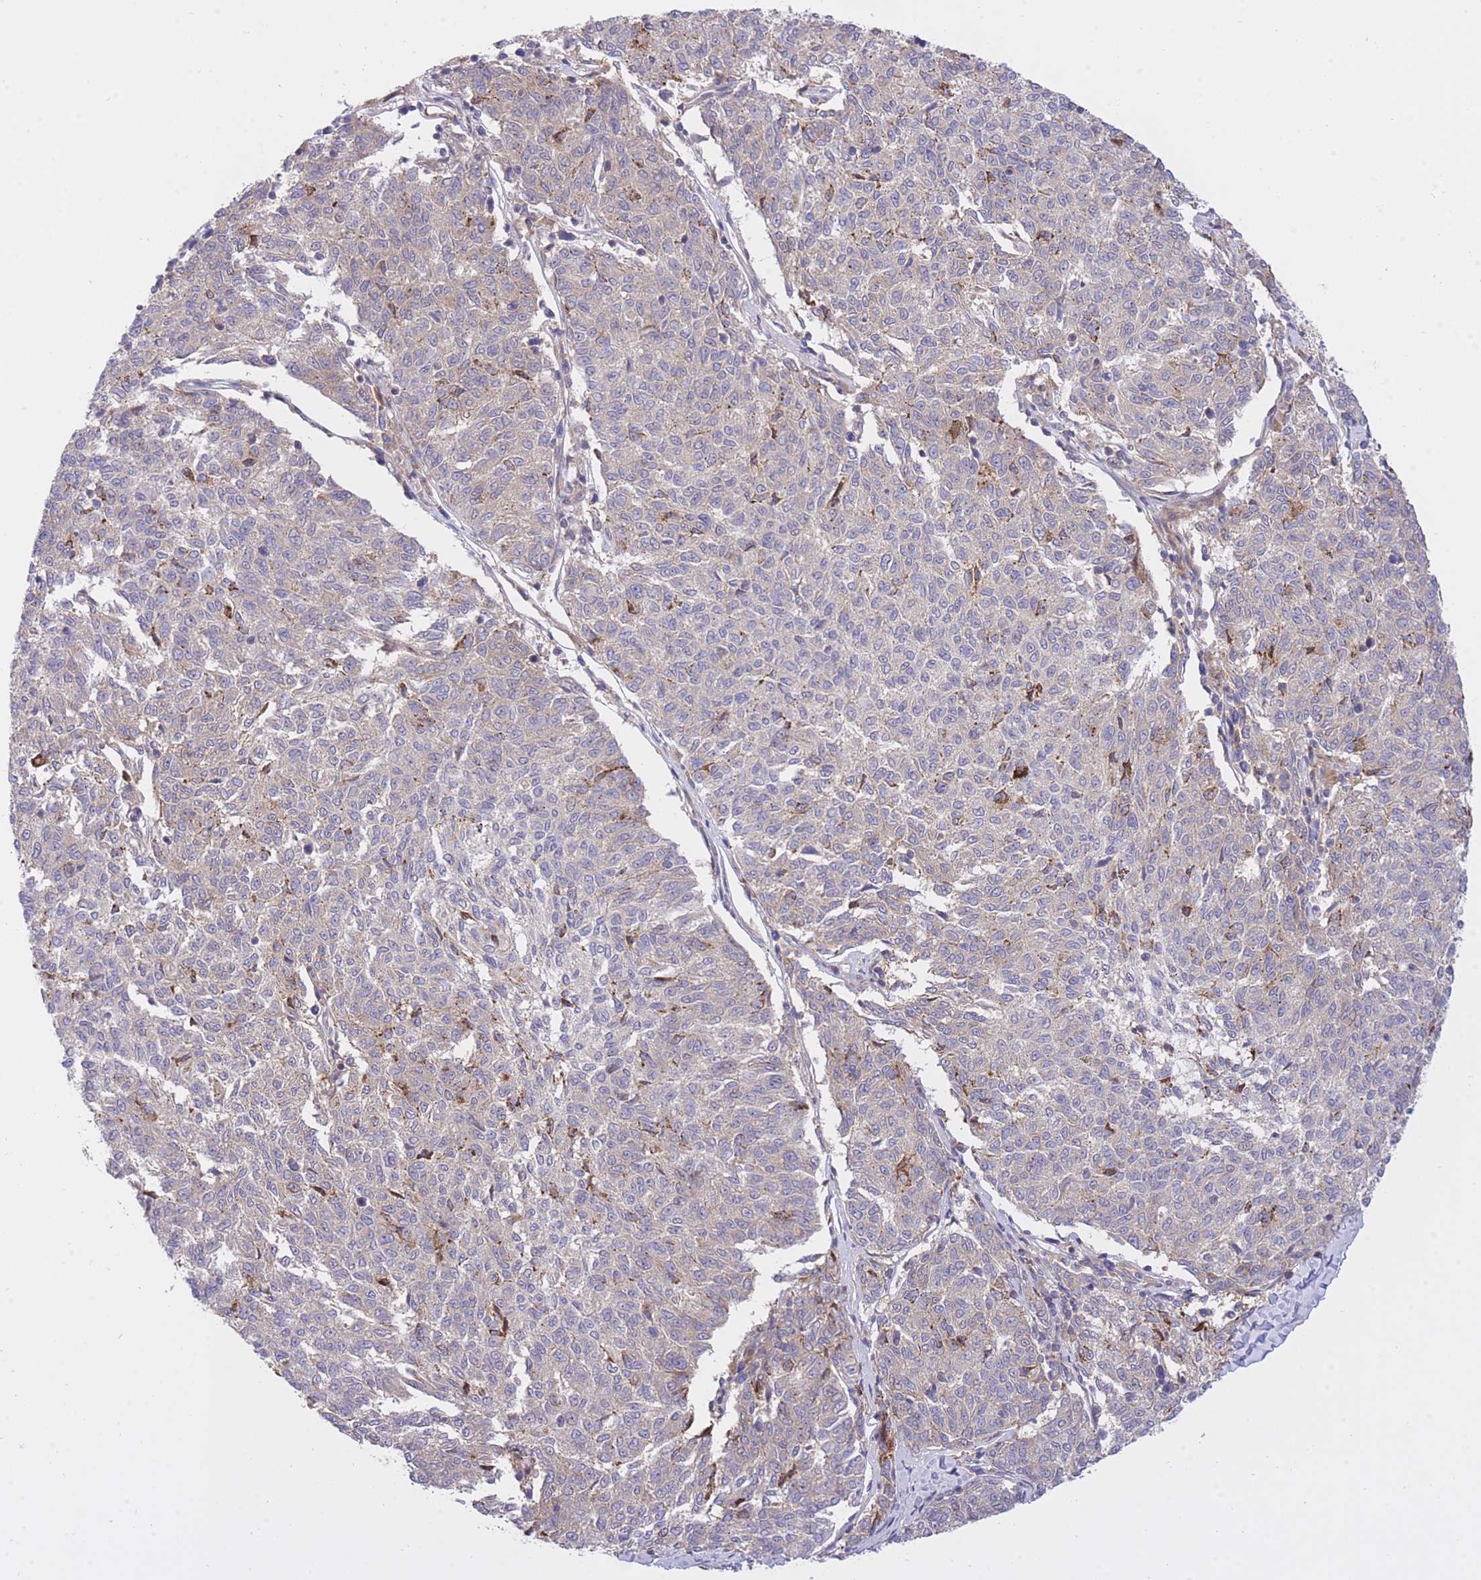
{"staining": {"intensity": "negative", "quantity": "none", "location": "none"}, "tissue": "melanoma", "cell_type": "Tumor cells", "image_type": "cancer", "snomed": [{"axis": "morphology", "description": "Malignant melanoma, NOS"}, {"axis": "topography", "description": "Skin"}], "caption": "Immunohistochemical staining of malignant melanoma reveals no significant staining in tumor cells. (Immunohistochemistry (ihc), brightfield microscopy, high magnification).", "gene": "EIF2B2", "patient": {"sex": "female", "age": 72}}